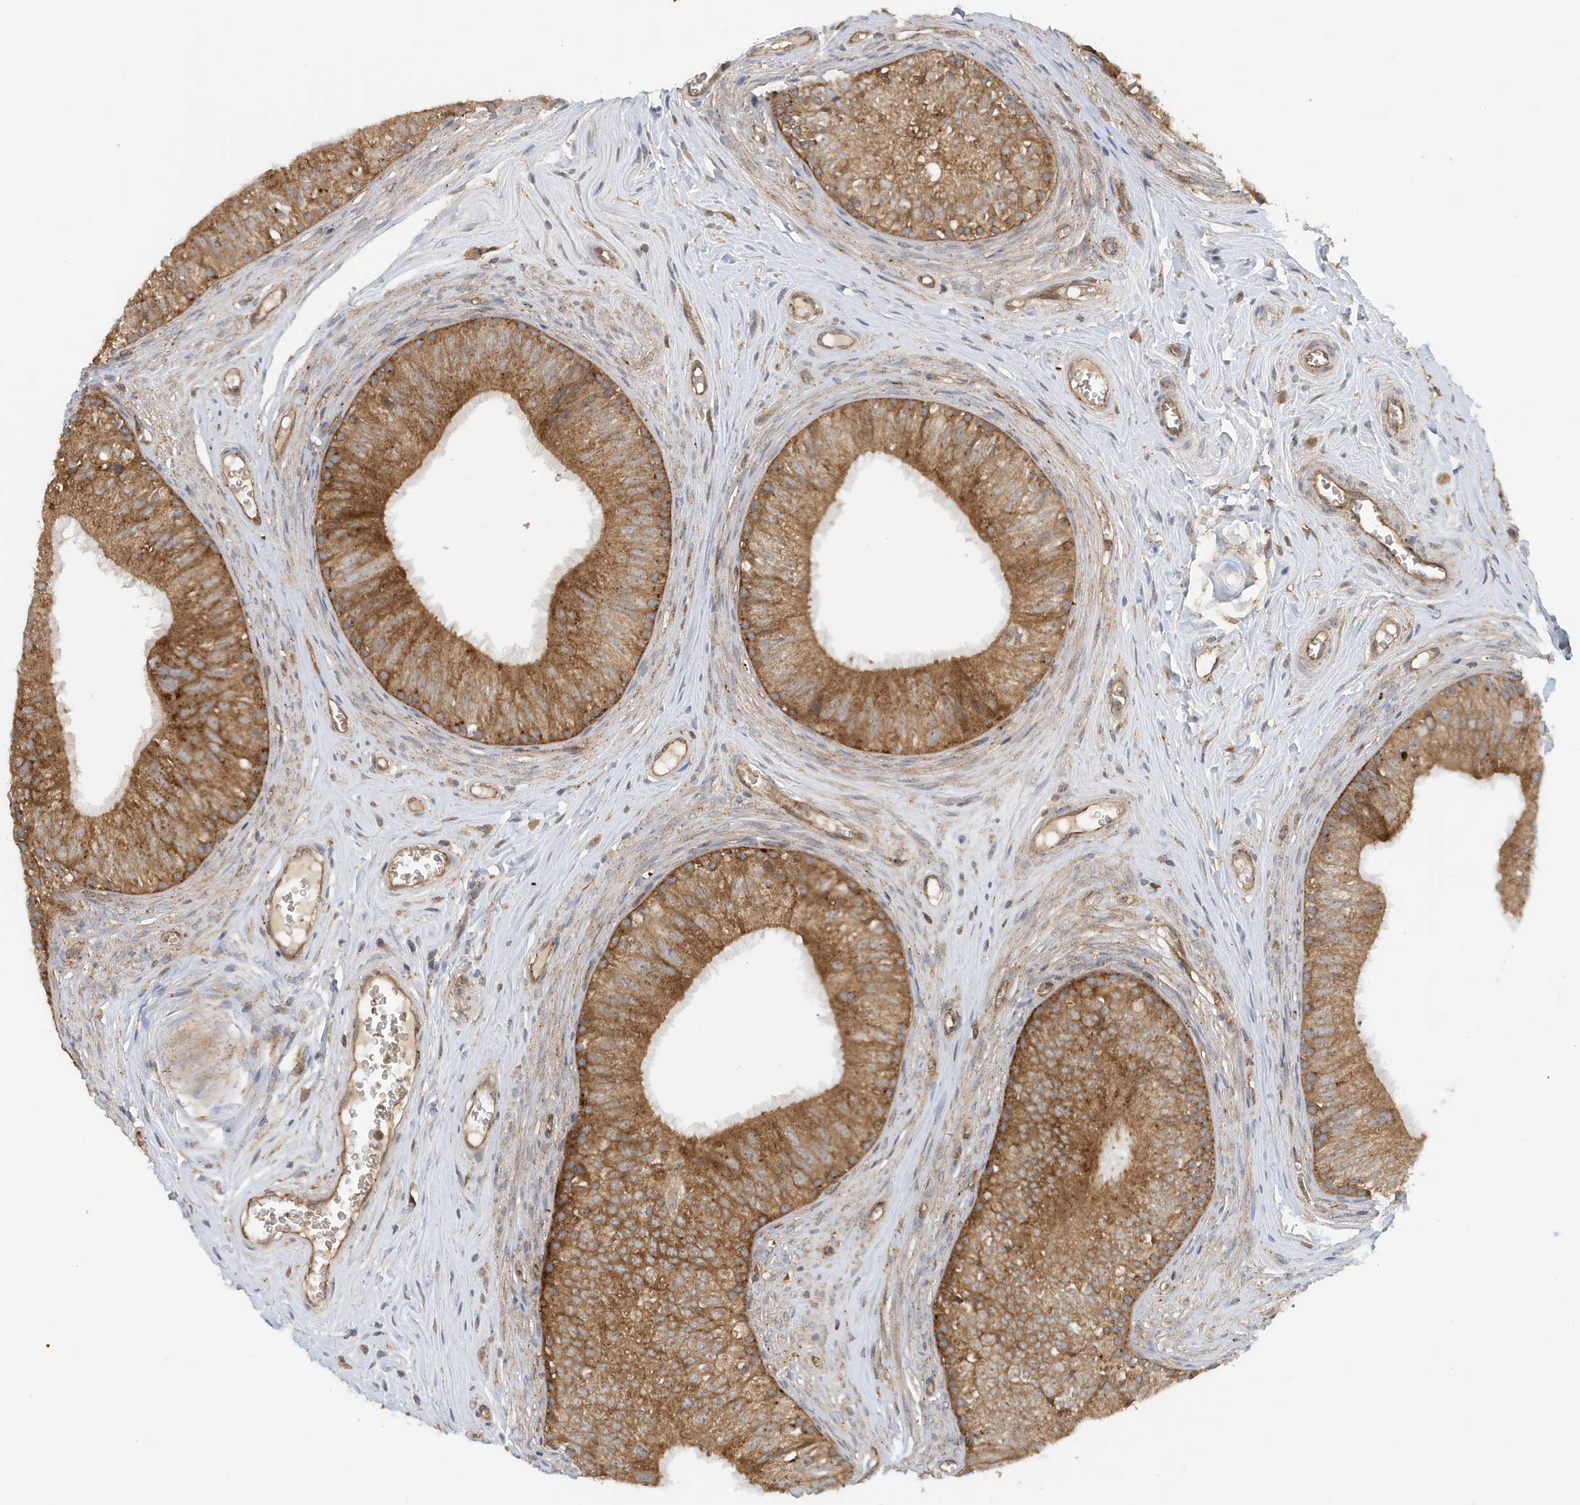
{"staining": {"intensity": "strong", "quantity": "25%-75%", "location": "cytoplasmic/membranous"}, "tissue": "epididymis", "cell_type": "Glandular cells", "image_type": "normal", "snomed": [{"axis": "morphology", "description": "Normal tissue, NOS"}, {"axis": "topography", "description": "Epididymis"}], "caption": "This image shows immunohistochemistry staining of benign human epididymis, with high strong cytoplasmic/membranous positivity in approximately 25%-75% of glandular cells.", "gene": "FYCO1", "patient": {"sex": "male", "age": 46}}